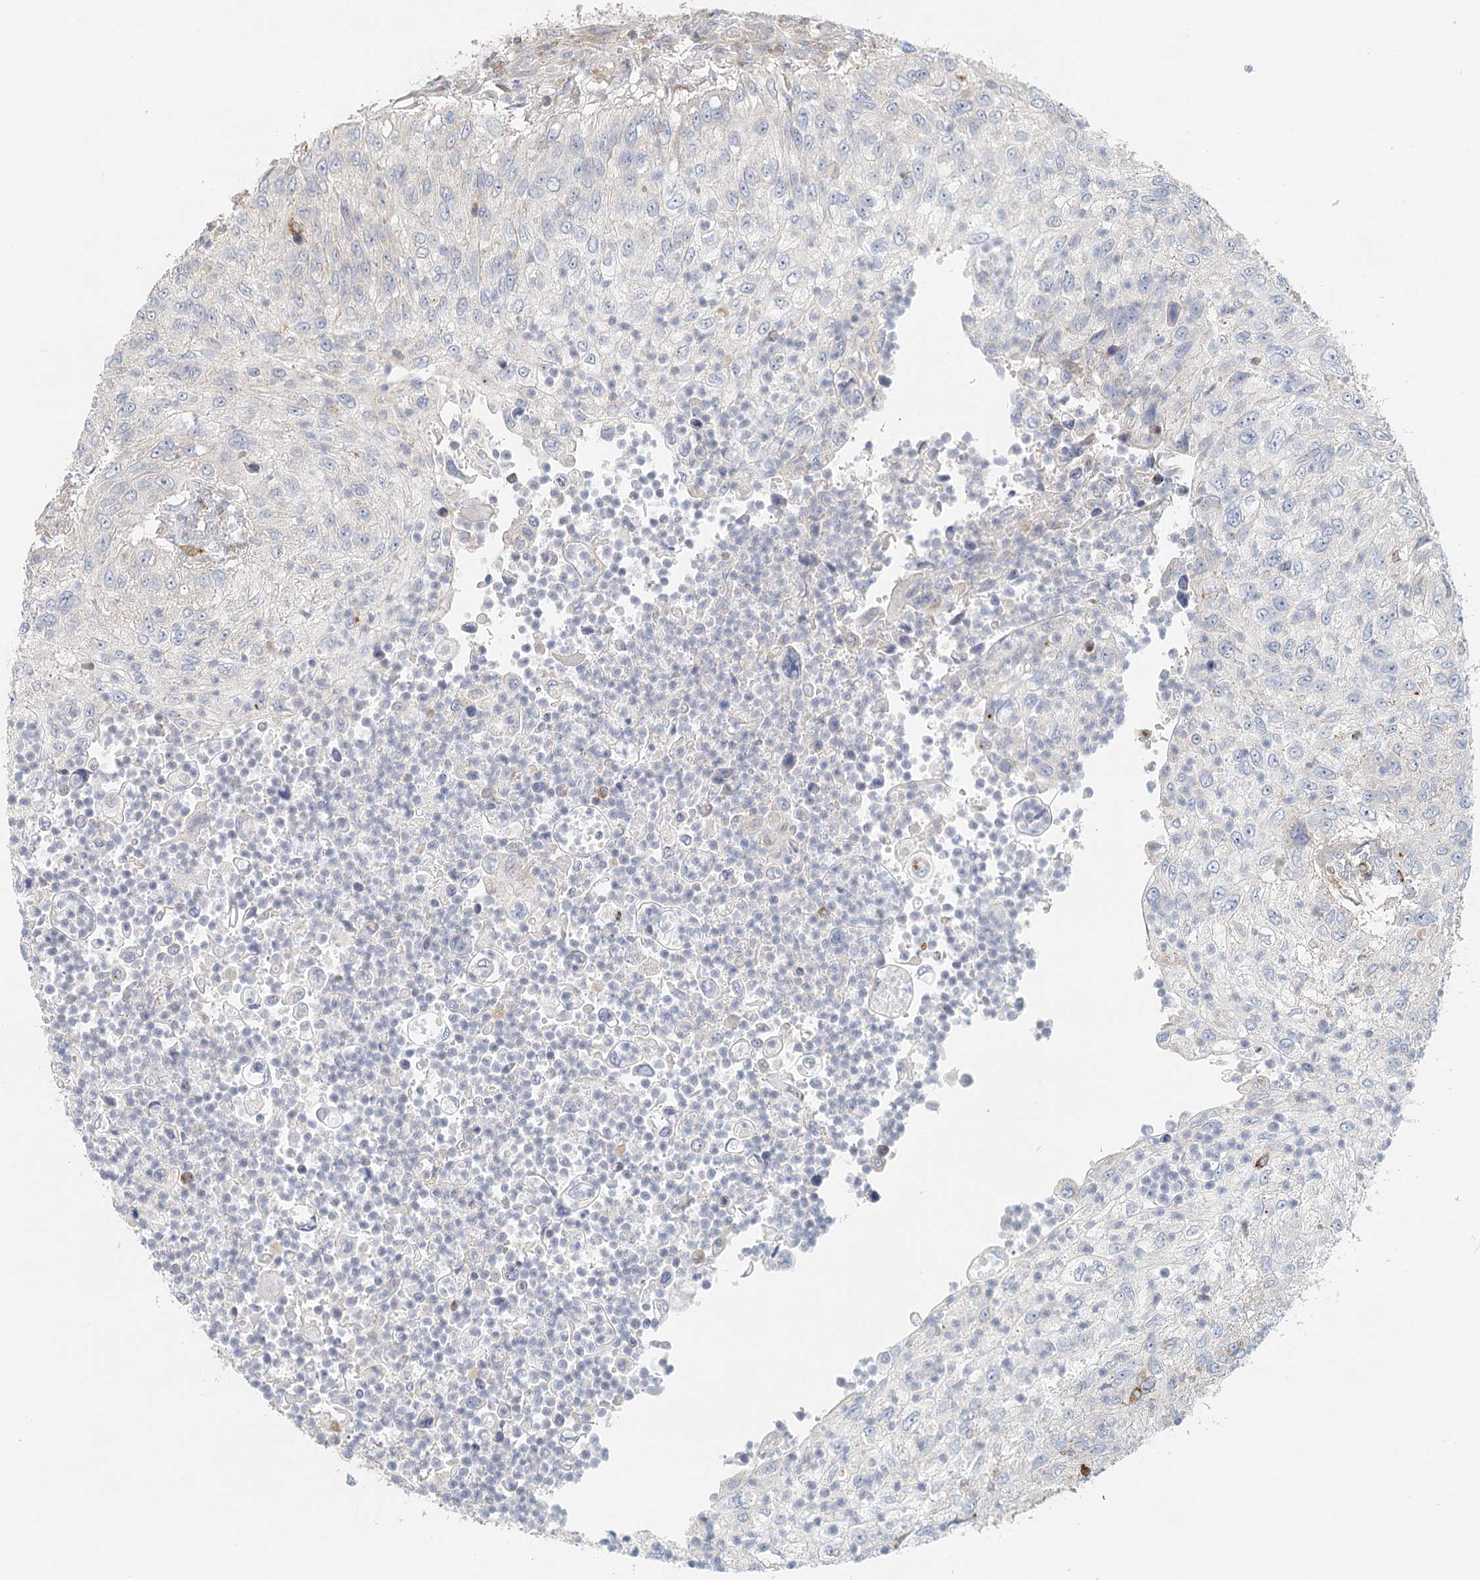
{"staining": {"intensity": "negative", "quantity": "none", "location": "none"}, "tissue": "urothelial cancer", "cell_type": "Tumor cells", "image_type": "cancer", "snomed": [{"axis": "morphology", "description": "Urothelial carcinoma, High grade"}, {"axis": "topography", "description": "Urinary bladder"}], "caption": "Urothelial cancer stained for a protein using immunohistochemistry shows no positivity tumor cells.", "gene": "VSIG1", "patient": {"sex": "female", "age": 60}}